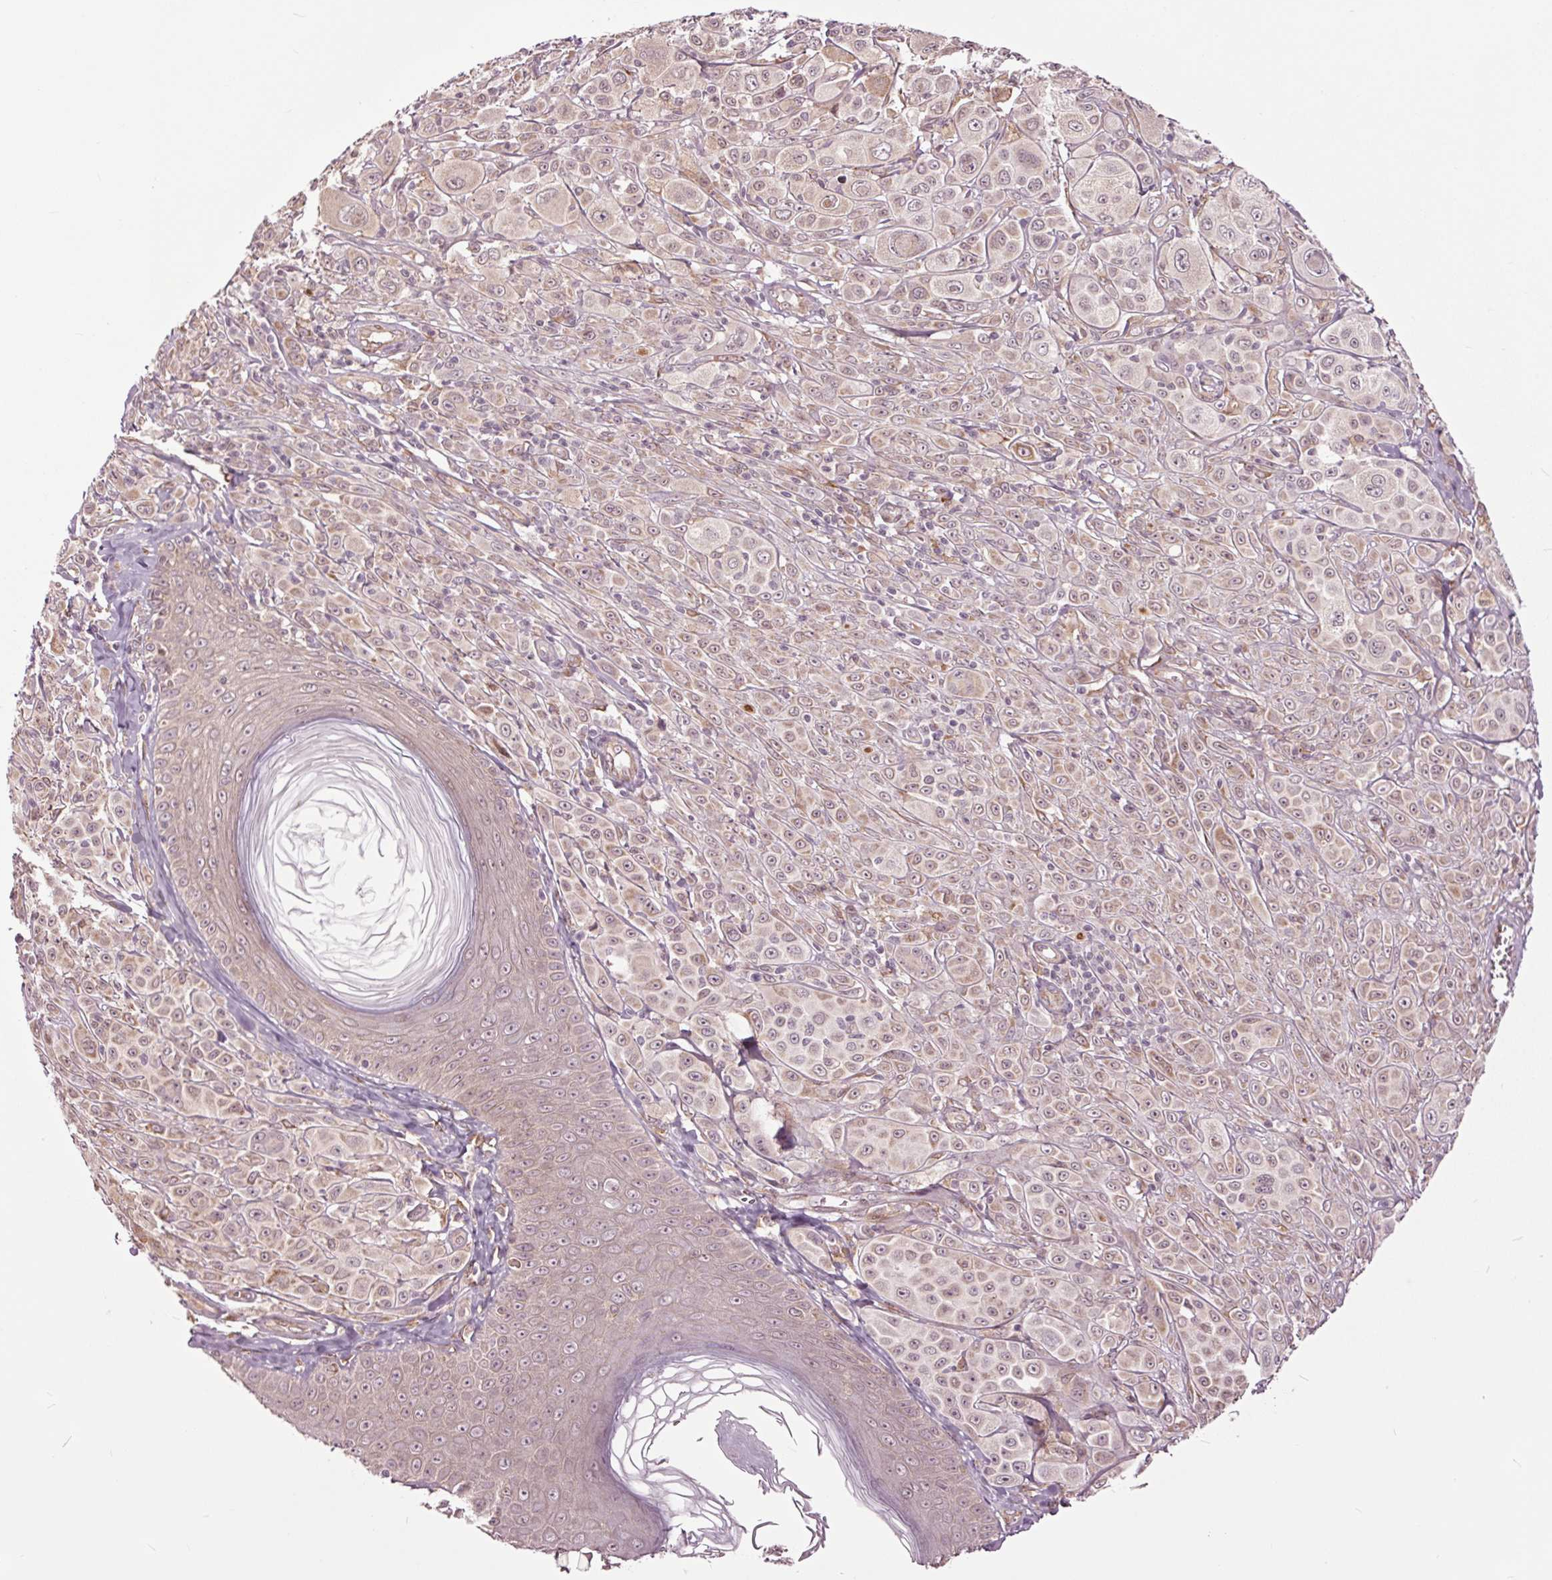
{"staining": {"intensity": "weak", "quantity": "25%-75%", "location": "cytoplasmic/membranous,nuclear"}, "tissue": "melanoma", "cell_type": "Tumor cells", "image_type": "cancer", "snomed": [{"axis": "morphology", "description": "Malignant melanoma, NOS"}, {"axis": "topography", "description": "Skin"}], "caption": "Human malignant melanoma stained with a protein marker demonstrates weak staining in tumor cells.", "gene": "HAUS5", "patient": {"sex": "male", "age": 67}}